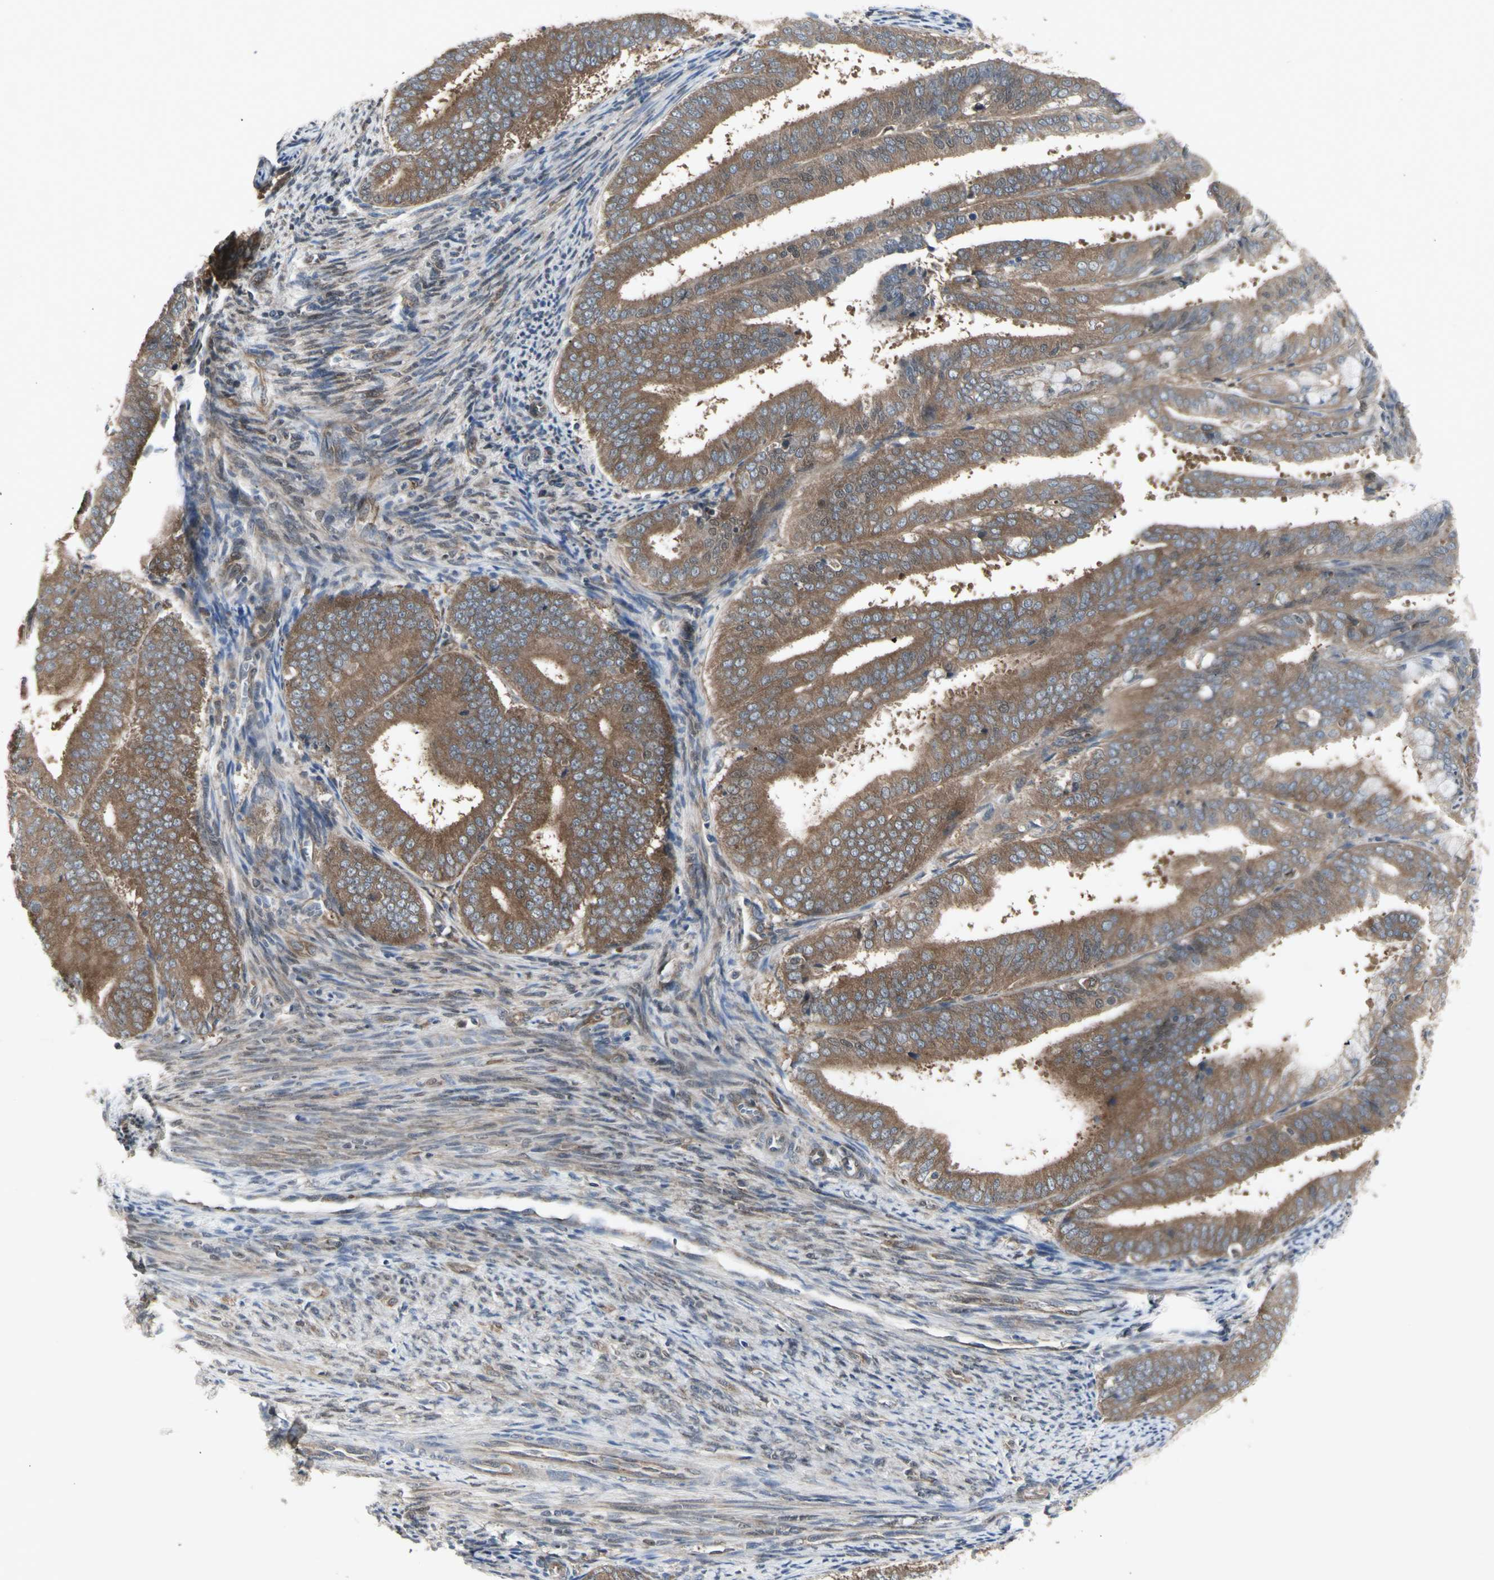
{"staining": {"intensity": "strong", "quantity": ">75%", "location": "cytoplasmic/membranous"}, "tissue": "endometrial cancer", "cell_type": "Tumor cells", "image_type": "cancer", "snomed": [{"axis": "morphology", "description": "Adenocarcinoma, NOS"}, {"axis": "topography", "description": "Endometrium"}], "caption": "Immunohistochemical staining of human endometrial cancer (adenocarcinoma) shows strong cytoplasmic/membranous protein staining in about >75% of tumor cells. (DAB (3,3'-diaminobenzidine) = brown stain, brightfield microscopy at high magnification).", "gene": "CHURC1-FNTB", "patient": {"sex": "female", "age": 63}}